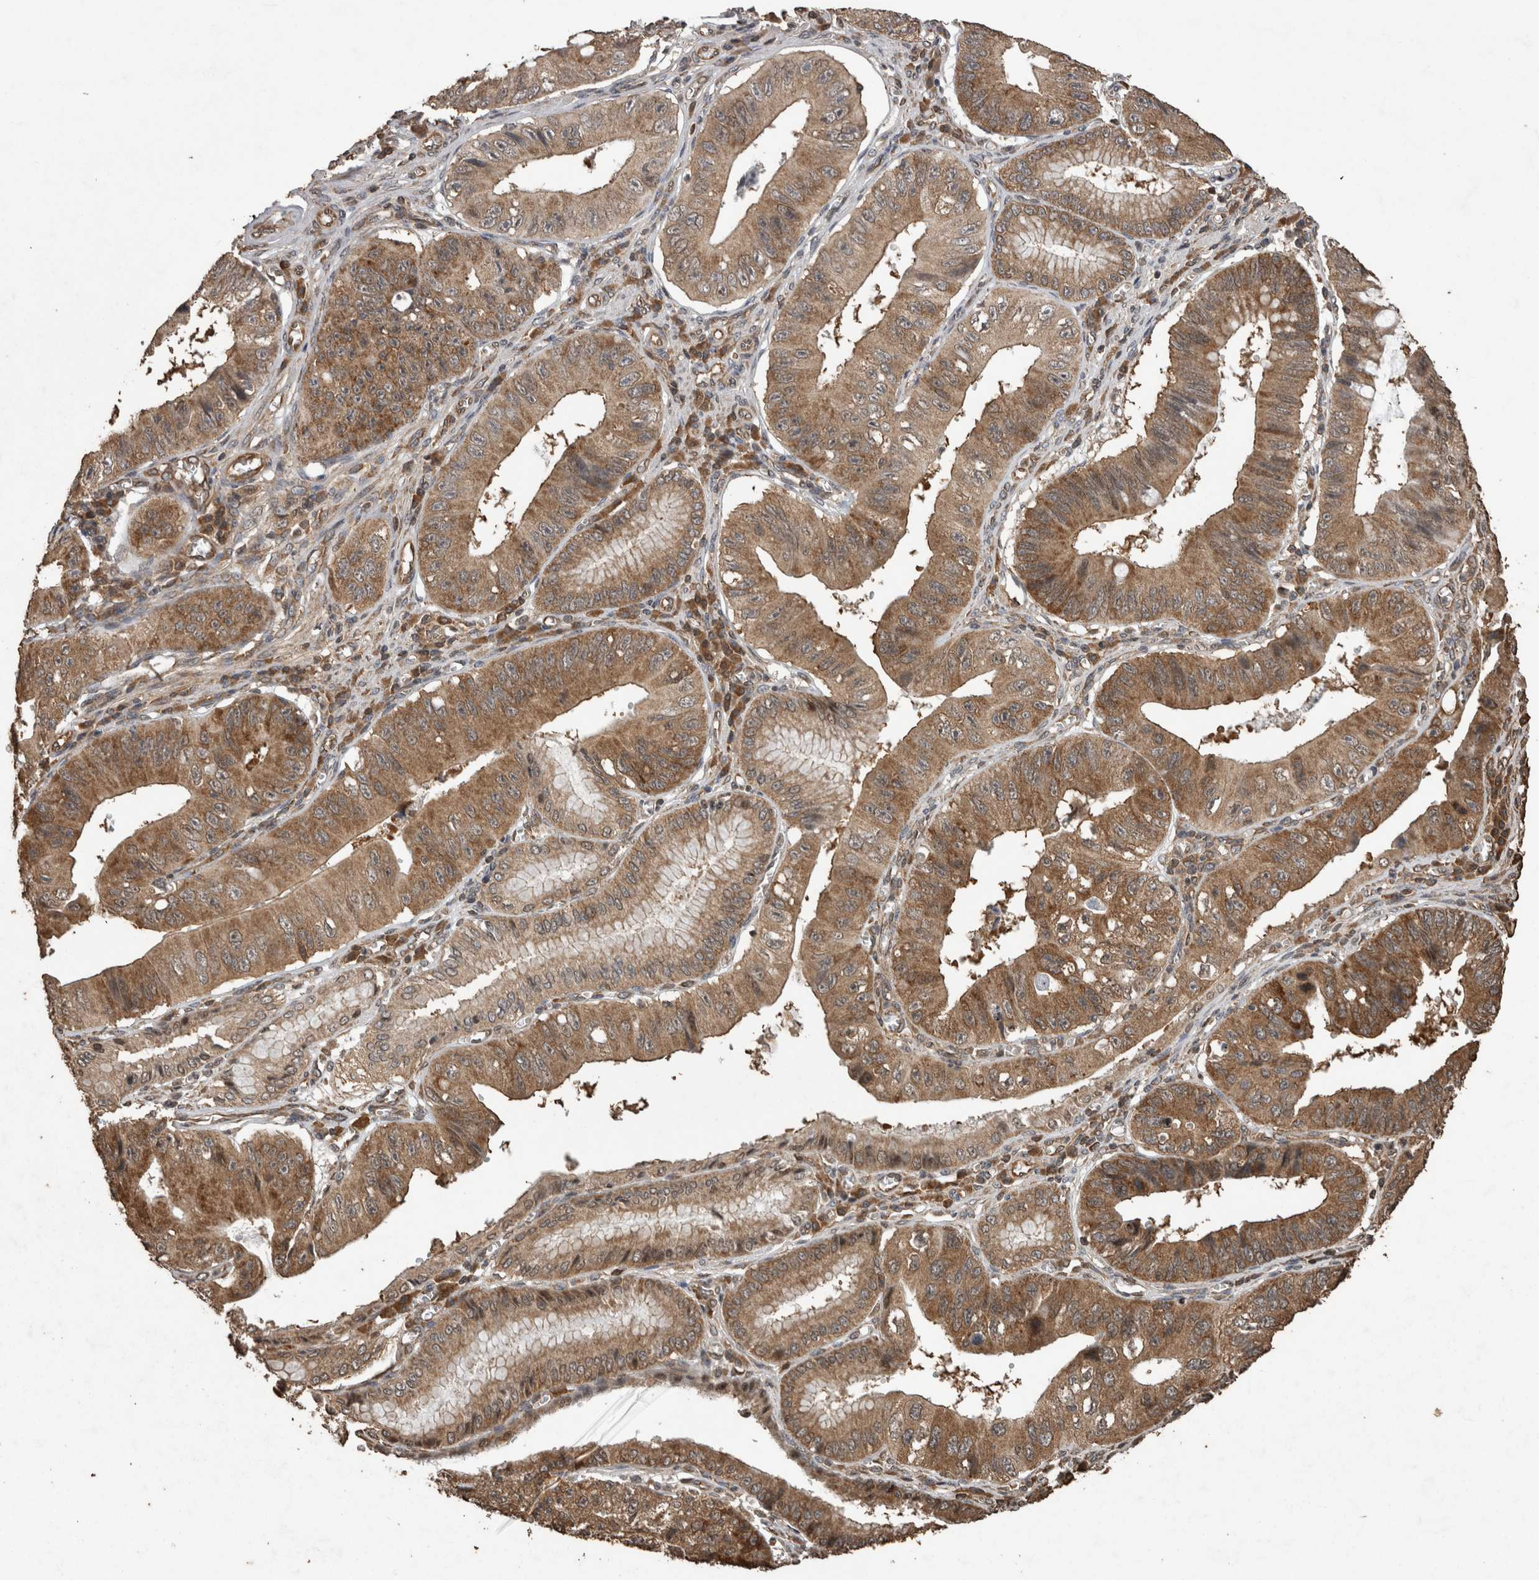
{"staining": {"intensity": "moderate", "quantity": ">75%", "location": "cytoplasmic/membranous"}, "tissue": "stomach cancer", "cell_type": "Tumor cells", "image_type": "cancer", "snomed": [{"axis": "morphology", "description": "Adenocarcinoma, NOS"}, {"axis": "topography", "description": "Stomach"}], "caption": "Stomach cancer (adenocarcinoma) stained with IHC reveals moderate cytoplasmic/membranous positivity in approximately >75% of tumor cells.", "gene": "PINK1", "patient": {"sex": "male", "age": 59}}